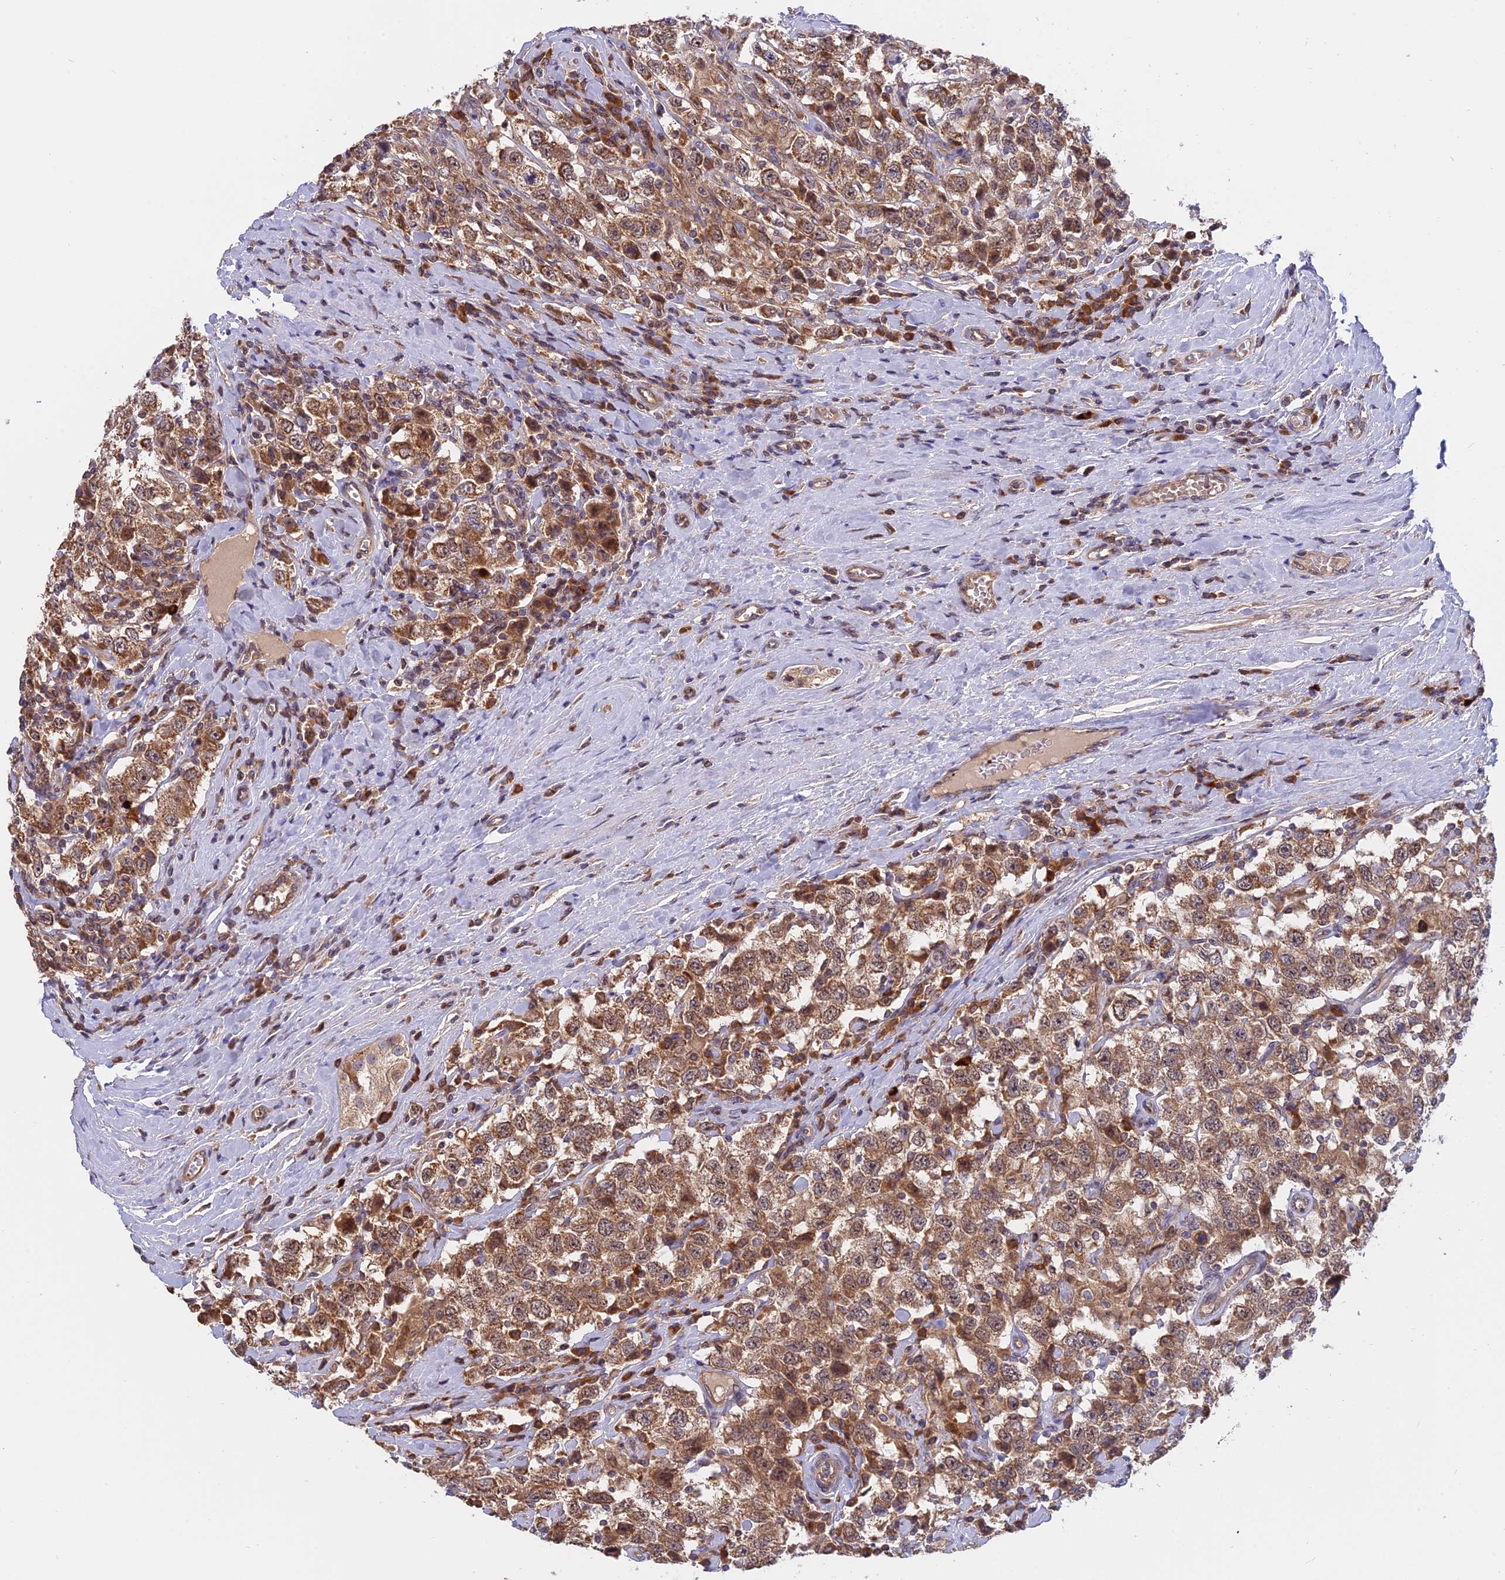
{"staining": {"intensity": "moderate", "quantity": ">75%", "location": "cytoplasmic/membranous"}, "tissue": "testis cancer", "cell_type": "Tumor cells", "image_type": "cancer", "snomed": [{"axis": "morphology", "description": "Seminoma, NOS"}, {"axis": "topography", "description": "Testis"}], "caption": "The immunohistochemical stain highlights moderate cytoplasmic/membranous expression in tumor cells of seminoma (testis) tissue. The protein of interest is stained brown, and the nuclei are stained in blue (DAB (3,3'-diaminobenzidine) IHC with brightfield microscopy, high magnification).", "gene": "IL21R", "patient": {"sex": "male", "age": 41}}